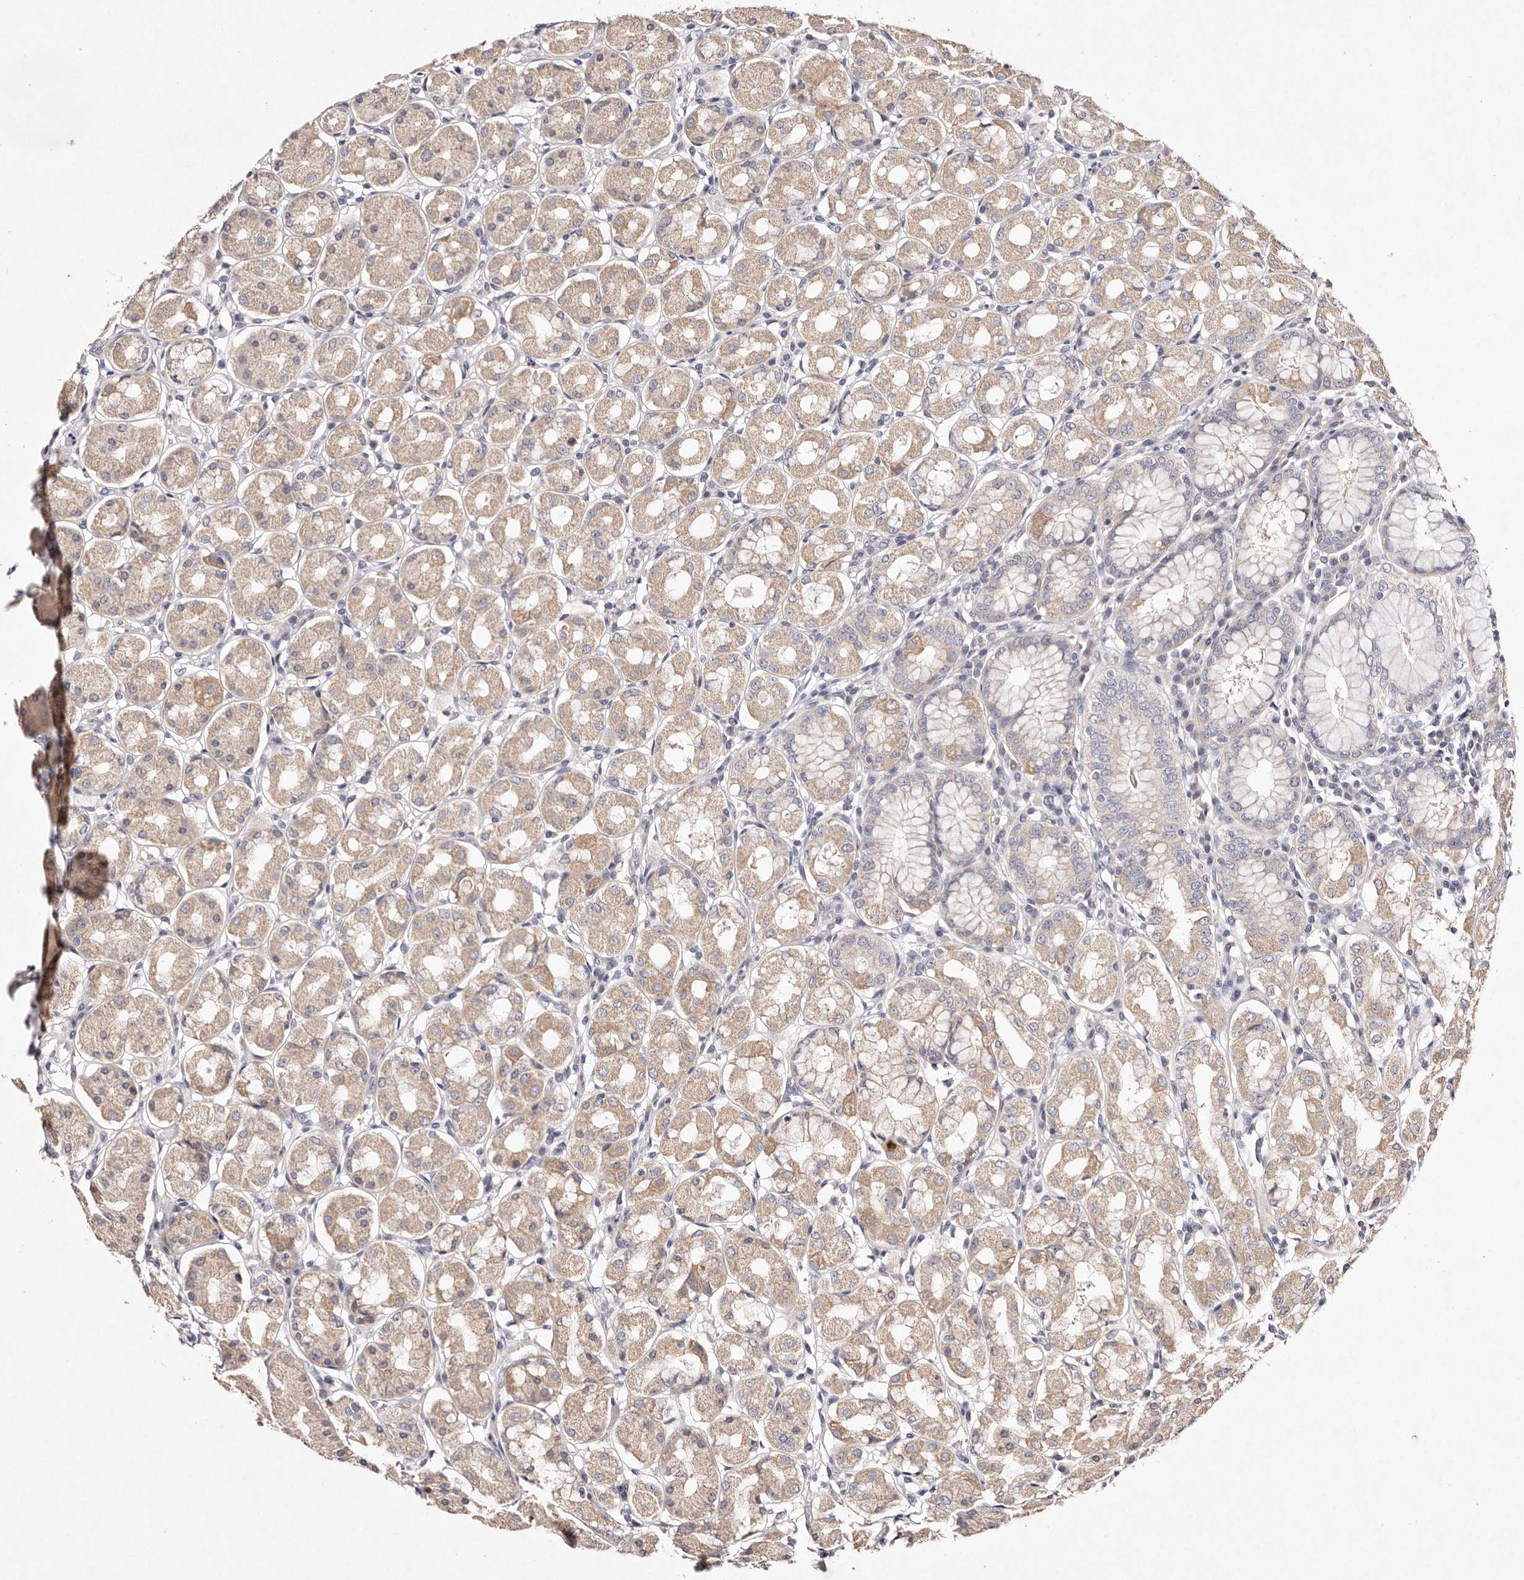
{"staining": {"intensity": "weak", "quantity": ">75%", "location": "cytoplasmic/membranous"}, "tissue": "stomach", "cell_type": "Glandular cells", "image_type": "normal", "snomed": [{"axis": "morphology", "description": "Normal tissue, NOS"}, {"axis": "topography", "description": "Stomach"}, {"axis": "topography", "description": "Stomach, lower"}], "caption": "DAB immunohistochemical staining of unremarkable human stomach shows weak cytoplasmic/membranous protein positivity in about >75% of glandular cells.", "gene": "TSC2", "patient": {"sex": "female", "age": 56}}